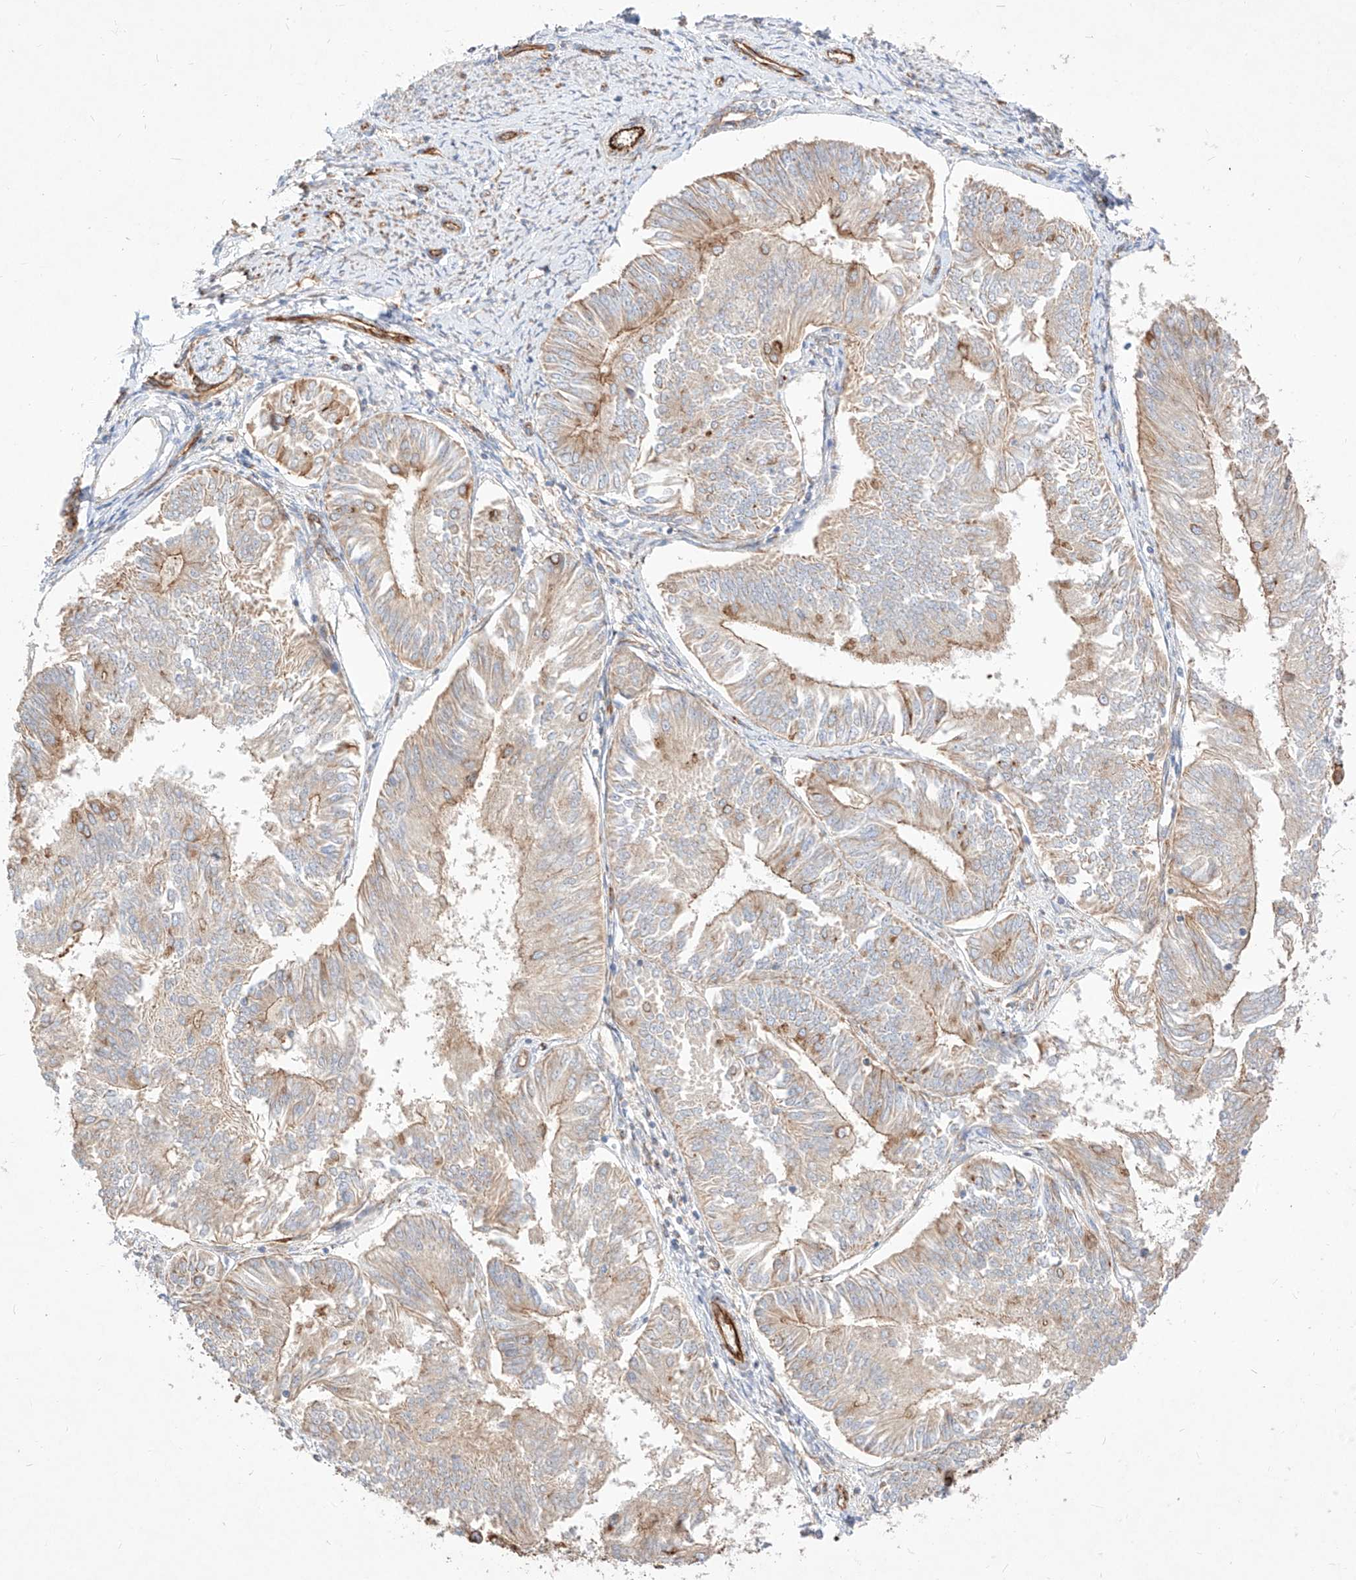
{"staining": {"intensity": "moderate", "quantity": "<25%", "location": "cytoplasmic/membranous"}, "tissue": "endometrial cancer", "cell_type": "Tumor cells", "image_type": "cancer", "snomed": [{"axis": "morphology", "description": "Adenocarcinoma, NOS"}, {"axis": "topography", "description": "Endometrium"}], "caption": "Immunohistochemistry (IHC) of human endometrial adenocarcinoma exhibits low levels of moderate cytoplasmic/membranous positivity in approximately <25% of tumor cells. Nuclei are stained in blue.", "gene": "CSGALNACT2", "patient": {"sex": "female", "age": 58}}